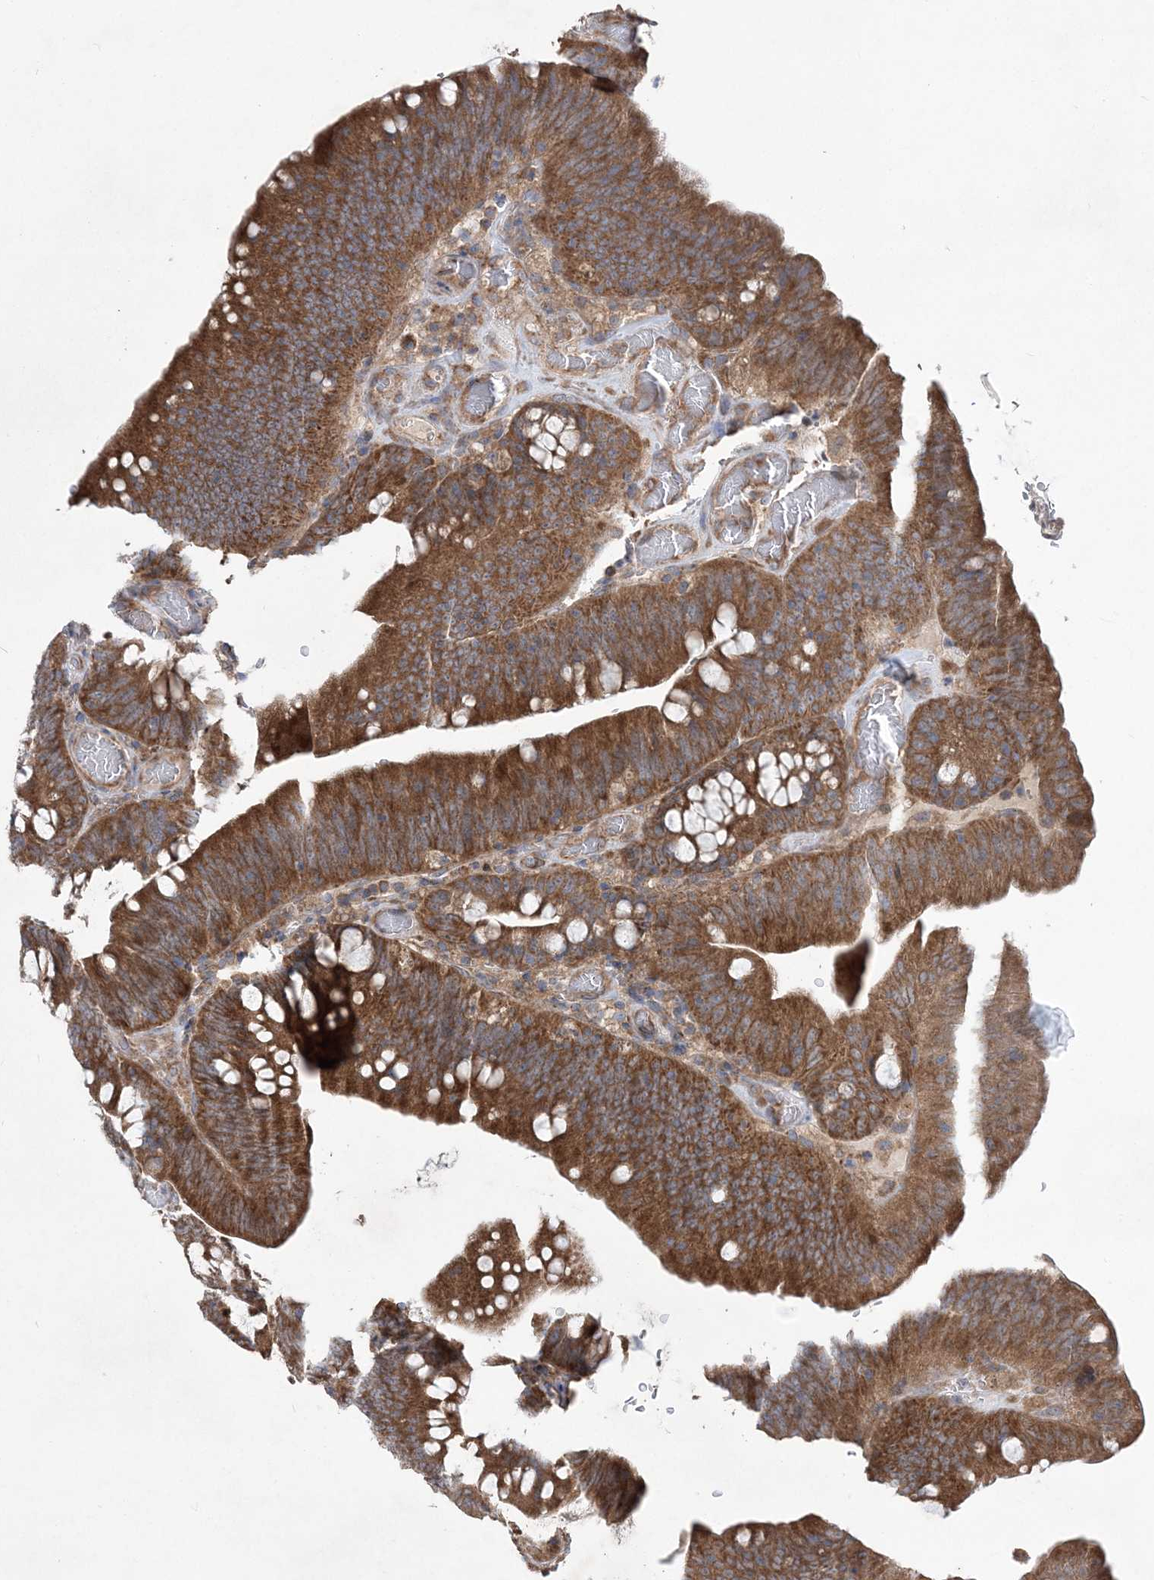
{"staining": {"intensity": "moderate", "quantity": ">75%", "location": "cytoplasmic/membranous"}, "tissue": "colorectal cancer", "cell_type": "Tumor cells", "image_type": "cancer", "snomed": [{"axis": "morphology", "description": "Normal tissue, NOS"}, {"axis": "topography", "description": "Colon"}], "caption": "The image shows immunohistochemical staining of colorectal cancer. There is moderate cytoplasmic/membranous staining is appreciated in approximately >75% of tumor cells.", "gene": "MTRF1L", "patient": {"sex": "female", "age": 82}}